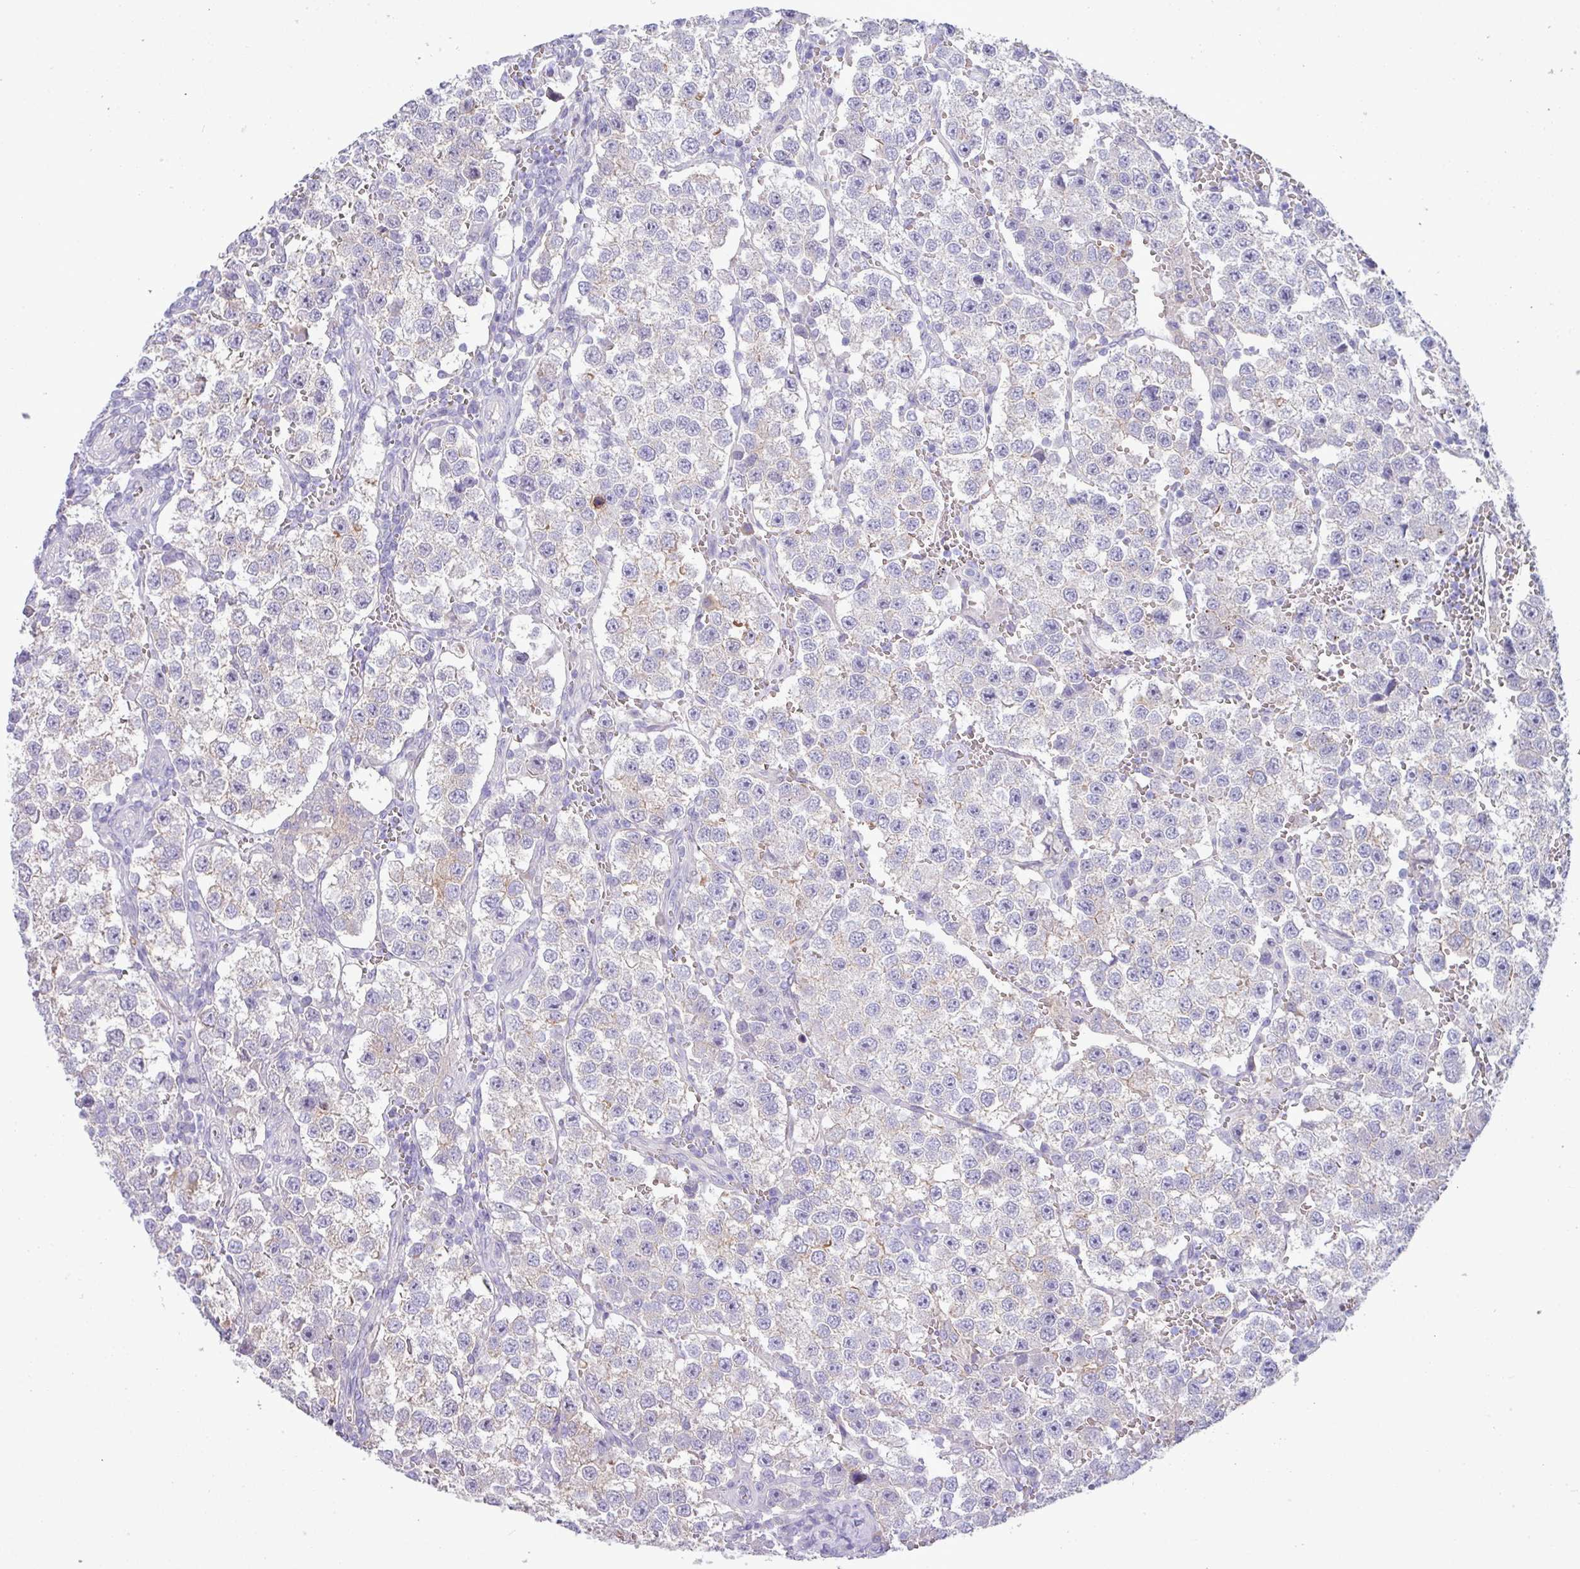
{"staining": {"intensity": "negative", "quantity": "none", "location": "none"}, "tissue": "testis cancer", "cell_type": "Tumor cells", "image_type": "cancer", "snomed": [{"axis": "morphology", "description": "Seminoma, NOS"}, {"axis": "topography", "description": "Testis"}], "caption": "Tumor cells show no significant positivity in testis cancer.", "gene": "KIRREL3", "patient": {"sex": "male", "age": 37}}